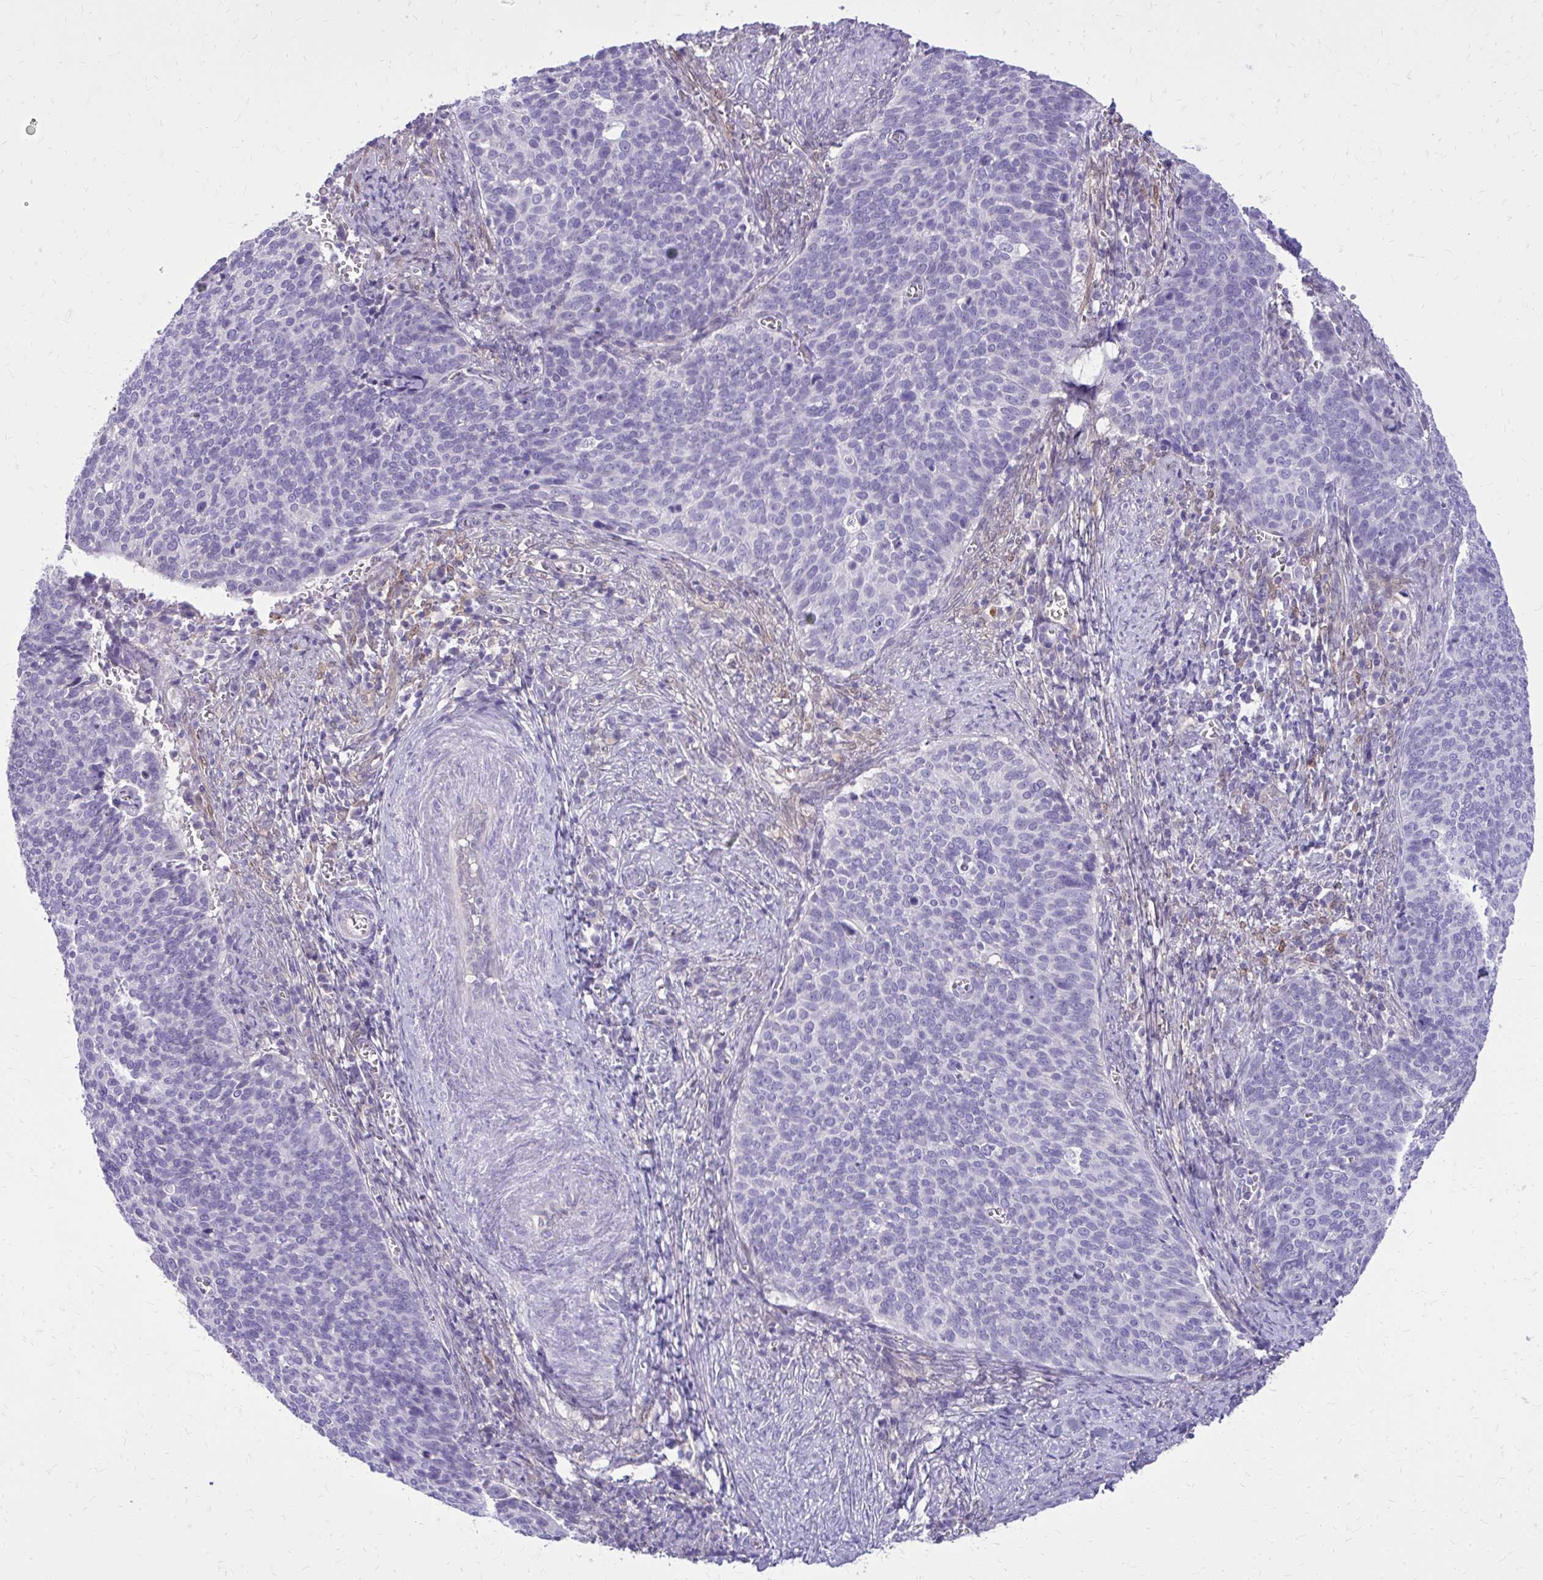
{"staining": {"intensity": "negative", "quantity": "none", "location": "none"}, "tissue": "cervical cancer", "cell_type": "Tumor cells", "image_type": "cancer", "snomed": [{"axis": "morphology", "description": "Normal tissue, NOS"}, {"axis": "morphology", "description": "Squamous cell carcinoma, NOS"}, {"axis": "topography", "description": "Cervix"}], "caption": "Tumor cells show no significant protein staining in squamous cell carcinoma (cervical). (Stains: DAB (3,3'-diaminobenzidine) IHC with hematoxylin counter stain, Microscopy: brightfield microscopy at high magnification).", "gene": "NNMT", "patient": {"sex": "female", "age": 39}}